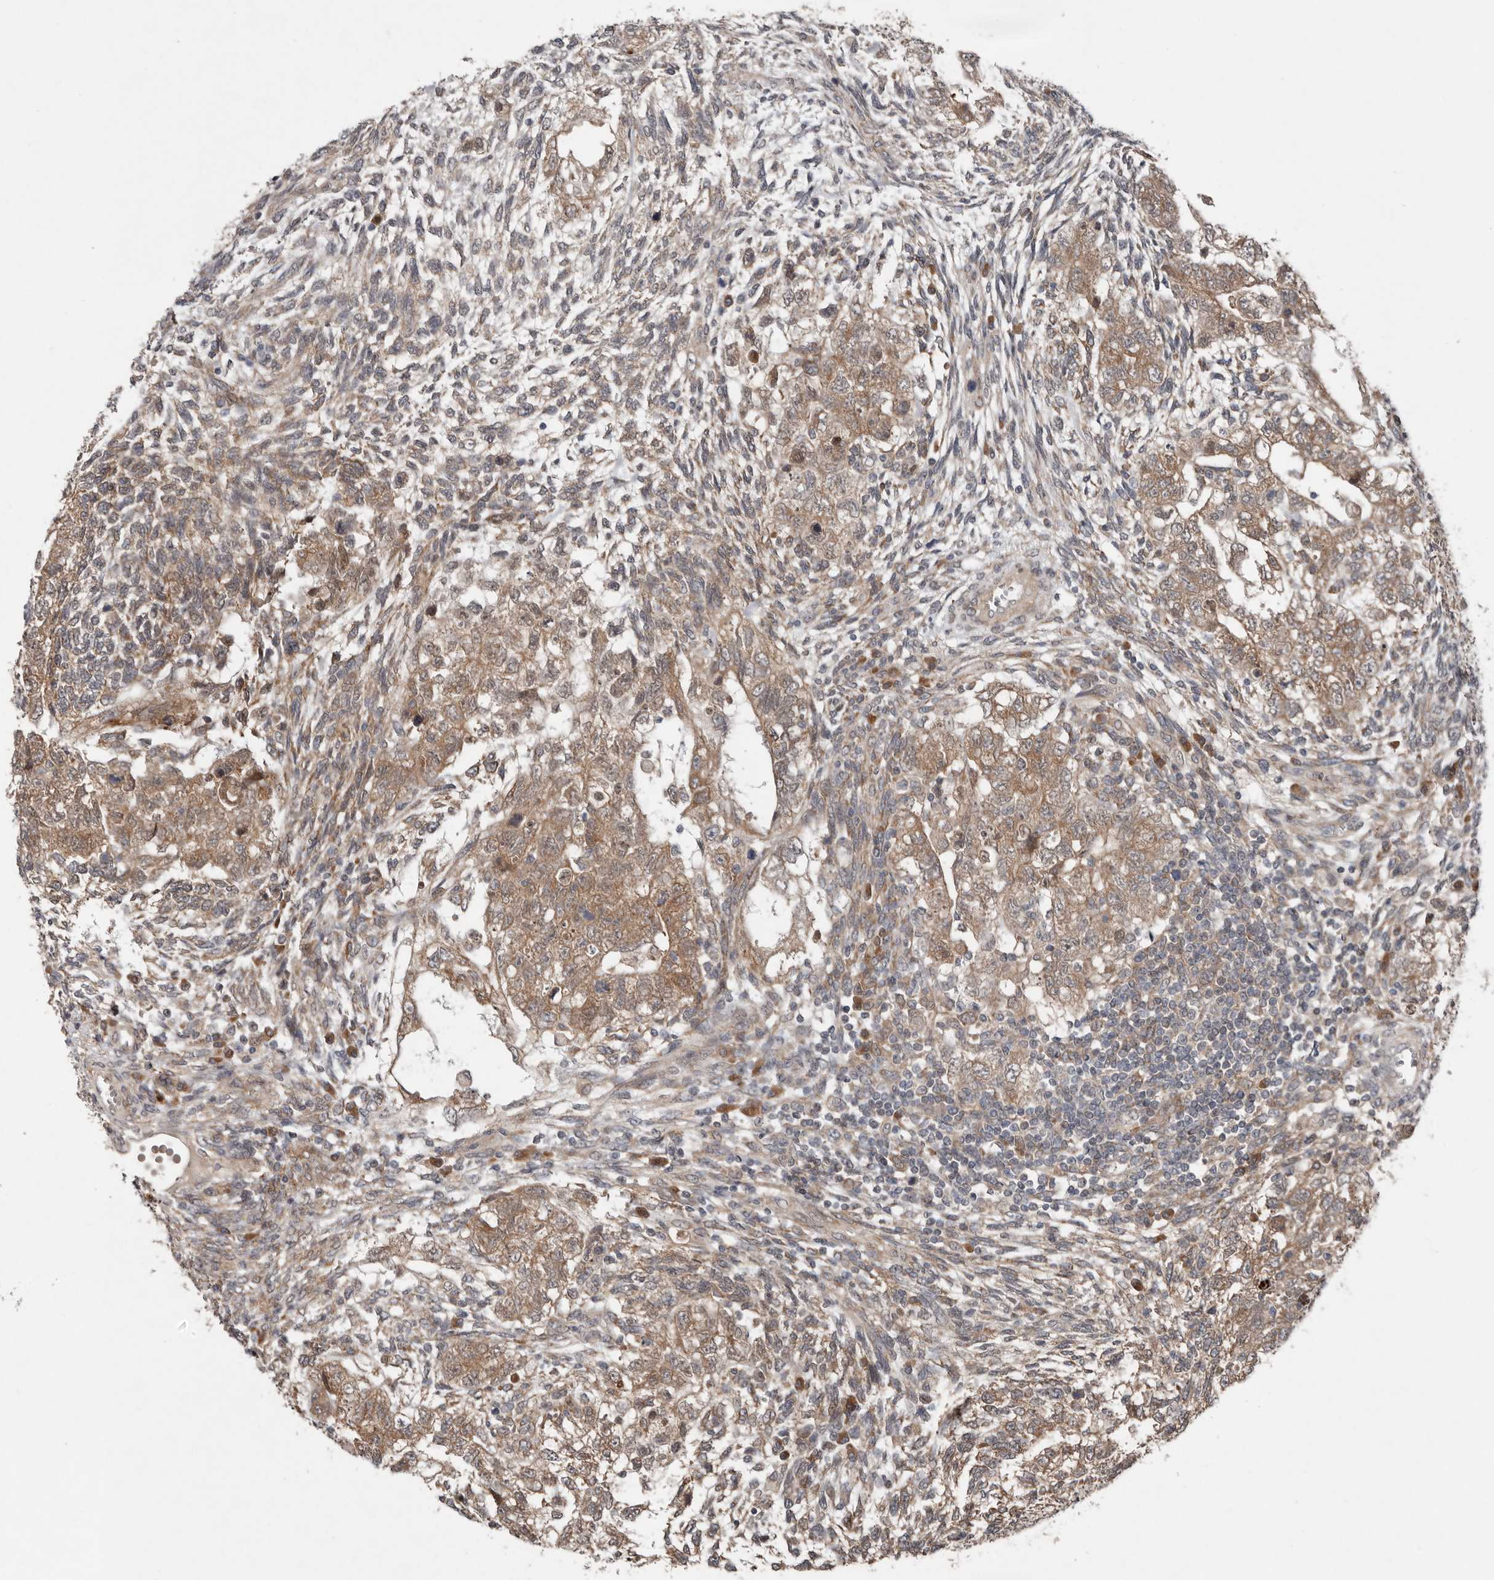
{"staining": {"intensity": "moderate", "quantity": ">75%", "location": "cytoplasmic/membranous"}, "tissue": "testis cancer", "cell_type": "Tumor cells", "image_type": "cancer", "snomed": [{"axis": "morphology", "description": "Carcinoma, Embryonal, NOS"}, {"axis": "topography", "description": "Testis"}], "caption": "There is medium levels of moderate cytoplasmic/membranous expression in tumor cells of testis embryonal carcinoma, as demonstrated by immunohistochemical staining (brown color).", "gene": "CHML", "patient": {"sex": "male", "age": 37}}